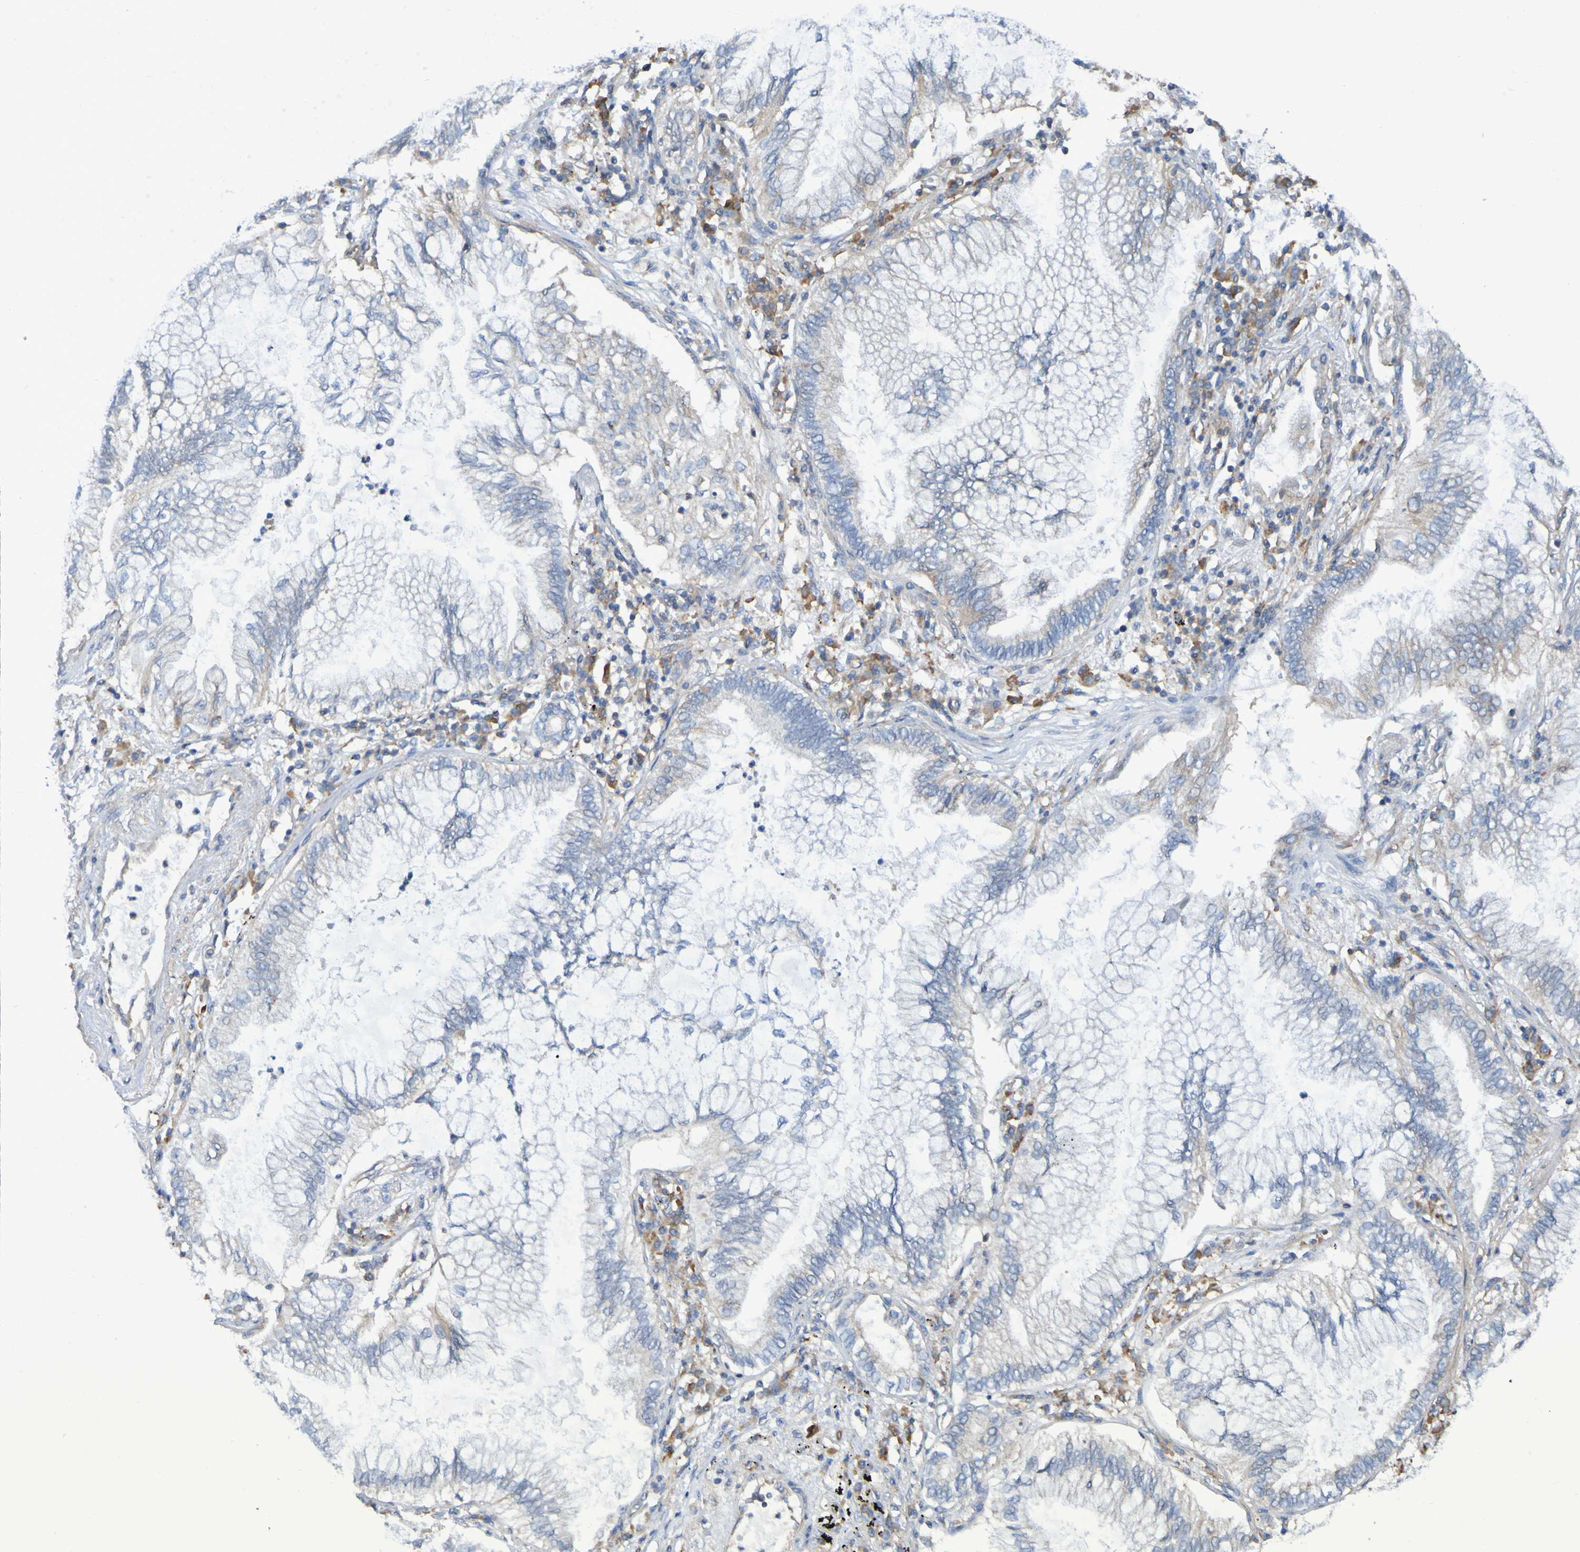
{"staining": {"intensity": "negative", "quantity": "none", "location": "none"}, "tissue": "lung cancer", "cell_type": "Tumor cells", "image_type": "cancer", "snomed": [{"axis": "morphology", "description": "Normal tissue, NOS"}, {"axis": "morphology", "description": "Adenocarcinoma, NOS"}, {"axis": "topography", "description": "Bronchus"}, {"axis": "topography", "description": "Lung"}], "caption": "Immunohistochemistry histopathology image of human lung adenocarcinoma stained for a protein (brown), which reveals no positivity in tumor cells. The staining was performed using DAB to visualize the protein expression in brown, while the nuclei were stained in blue with hematoxylin (Magnification: 20x).", "gene": "SYNJ1", "patient": {"sex": "female", "age": 70}}